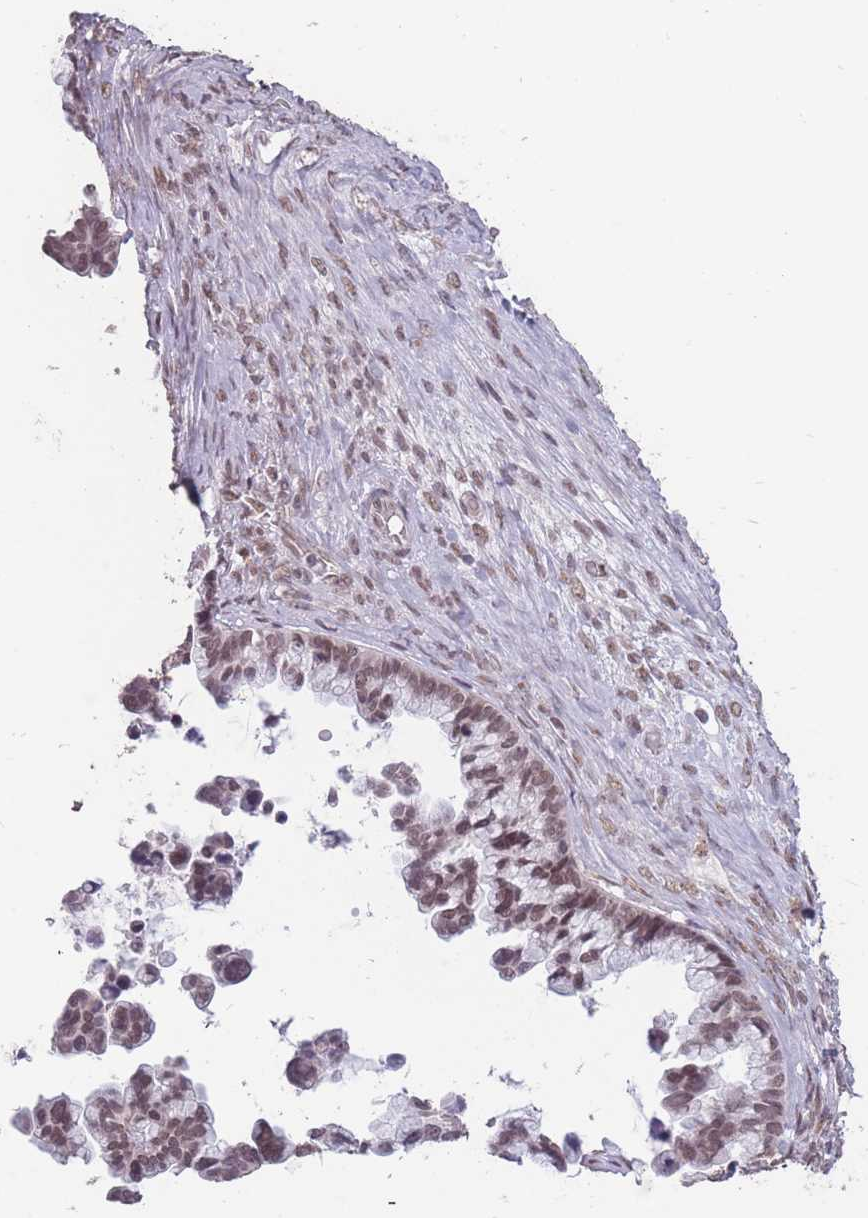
{"staining": {"intensity": "moderate", "quantity": ">75%", "location": "nuclear"}, "tissue": "ovarian cancer", "cell_type": "Tumor cells", "image_type": "cancer", "snomed": [{"axis": "morphology", "description": "Cystadenocarcinoma, serous, NOS"}, {"axis": "topography", "description": "Ovary"}], "caption": "Moderate nuclear staining for a protein is appreciated in approximately >75% of tumor cells of serous cystadenocarcinoma (ovarian) using IHC.", "gene": "HNRNPUL1", "patient": {"sex": "female", "age": 56}}